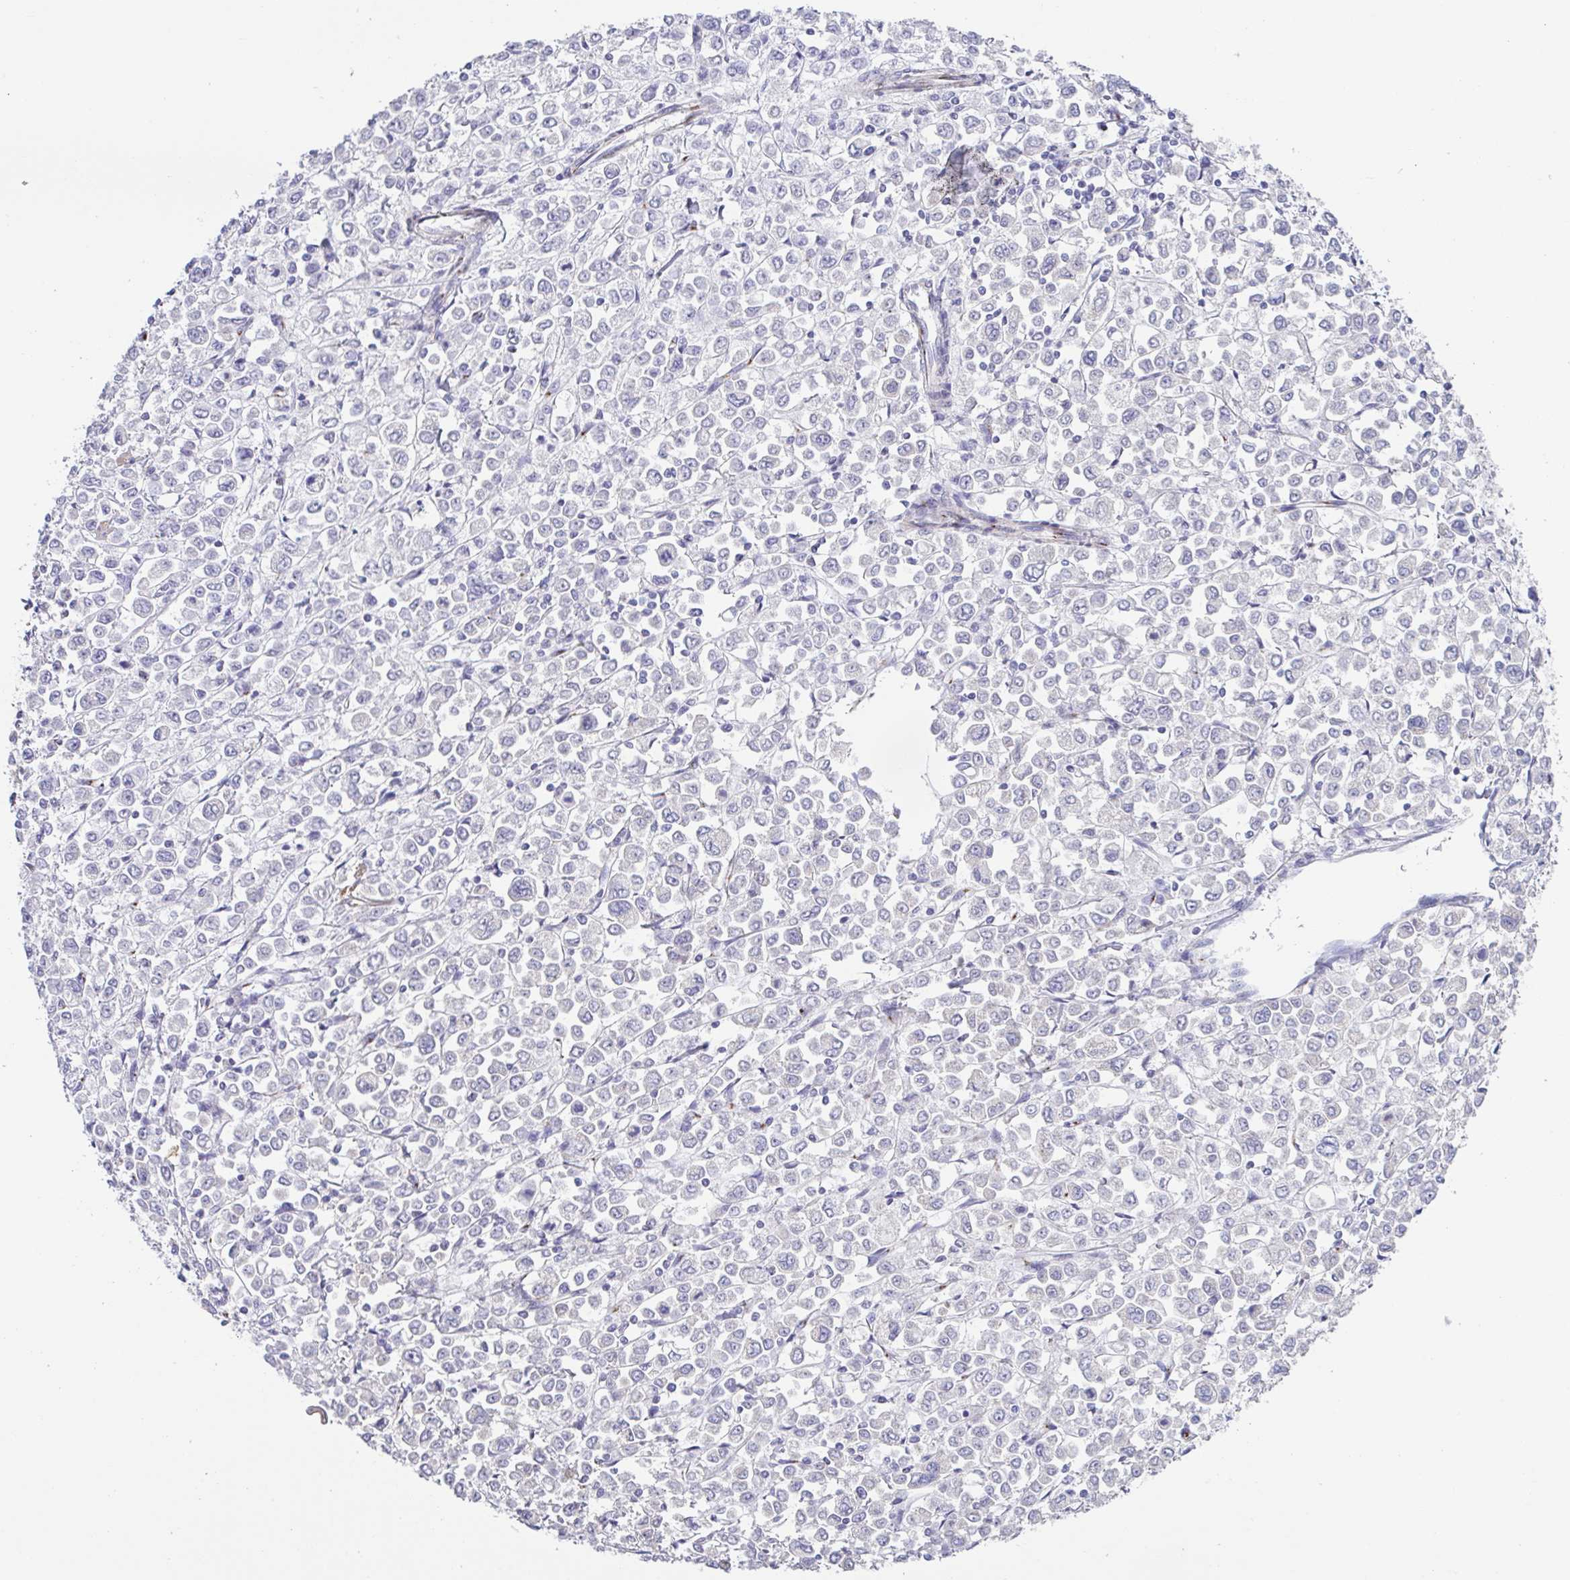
{"staining": {"intensity": "negative", "quantity": "none", "location": "none"}, "tissue": "stomach cancer", "cell_type": "Tumor cells", "image_type": "cancer", "snomed": [{"axis": "morphology", "description": "Adenocarcinoma, NOS"}, {"axis": "topography", "description": "Stomach, upper"}], "caption": "Micrograph shows no protein staining in tumor cells of stomach cancer (adenocarcinoma) tissue. Brightfield microscopy of immunohistochemistry (IHC) stained with DAB (brown) and hematoxylin (blue), captured at high magnification.", "gene": "COL17A1", "patient": {"sex": "male", "age": 70}}